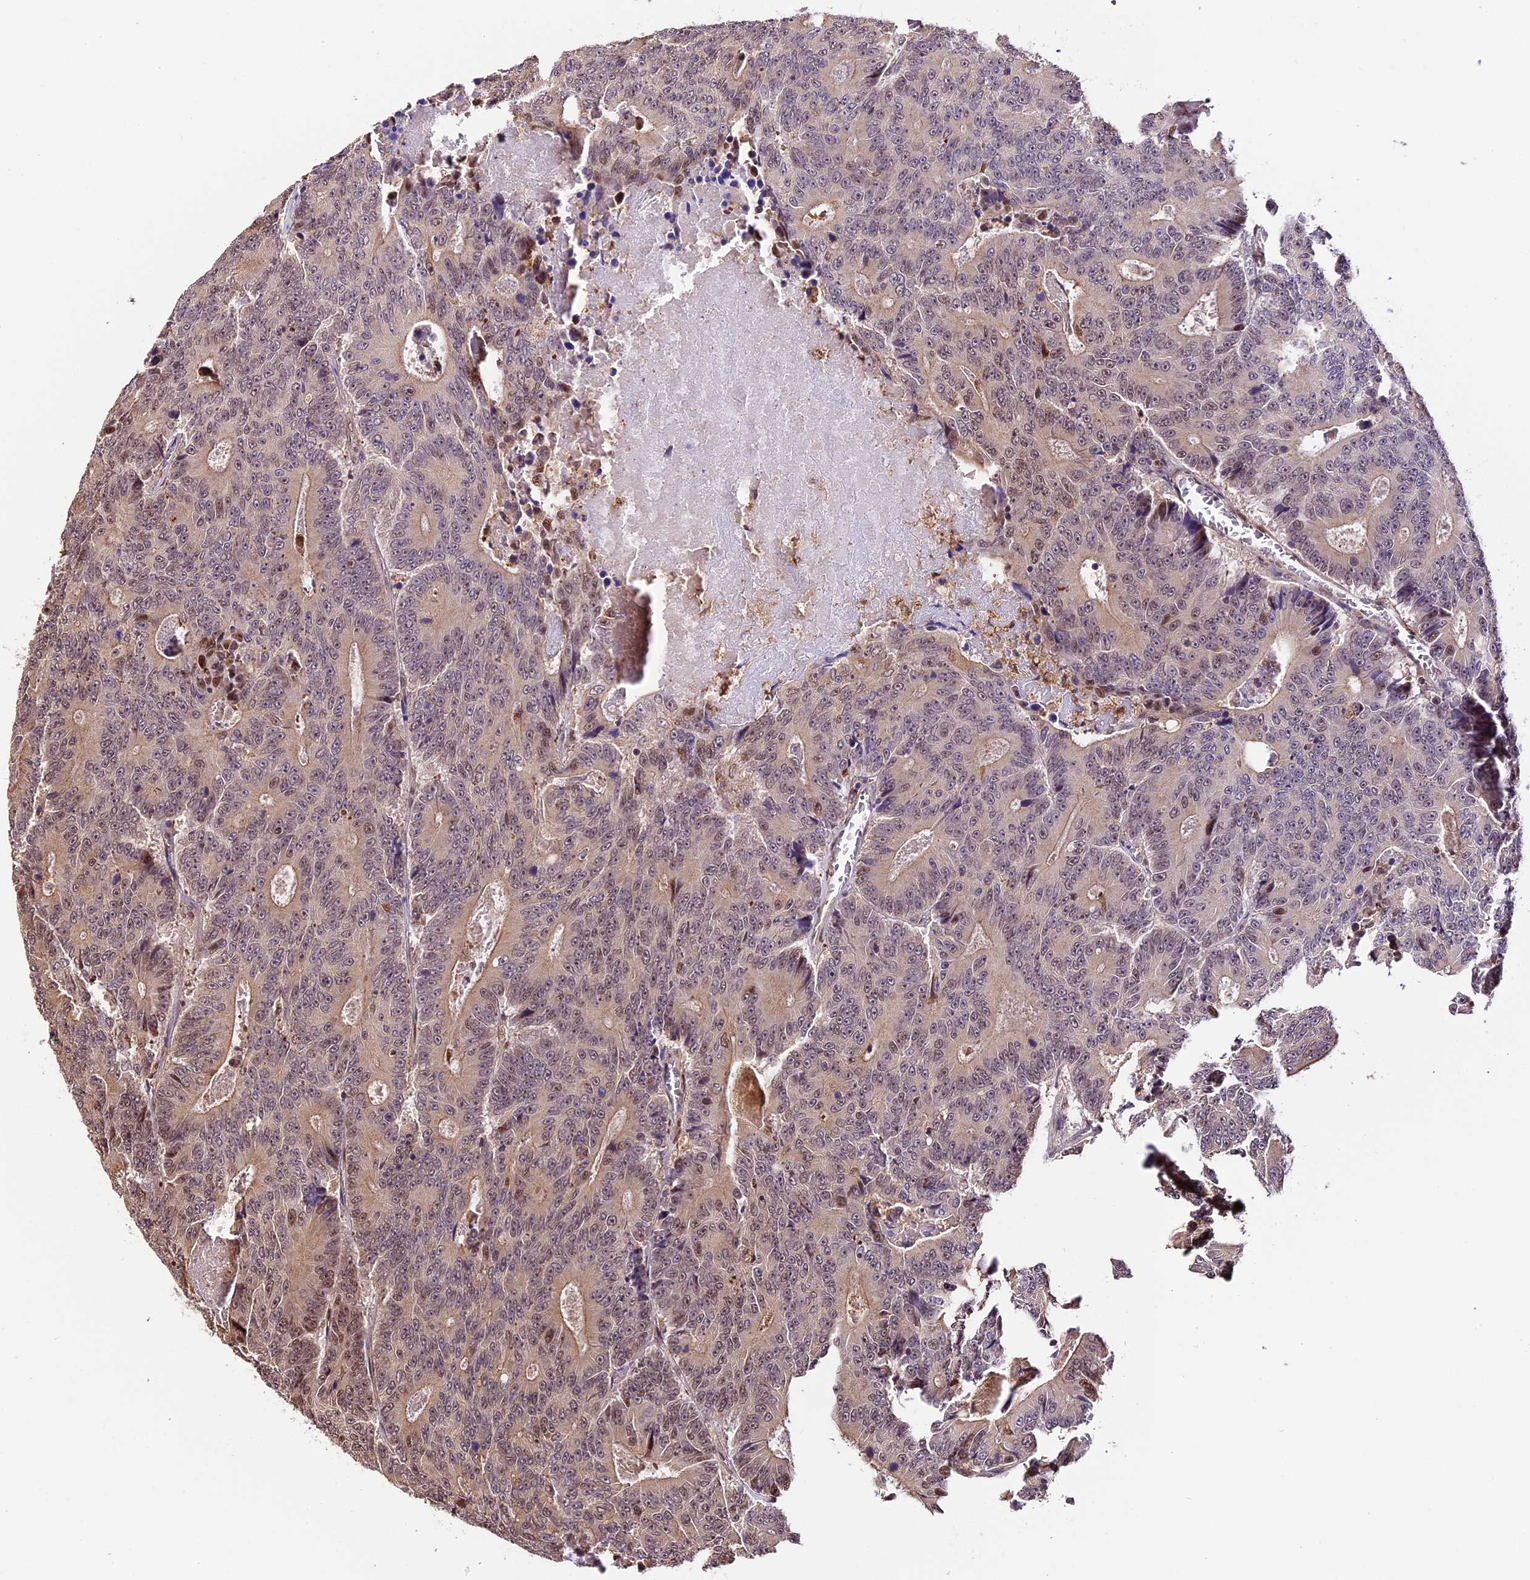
{"staining": {"intensity": "weak", "quantity": "<25%", "location": "nuclear"}, "tissue": "colorectal cancer", "cell_type": "Tumor cells", "image_type": "cancer", "snomed": [{"axis": "morphology", "description": "Adenocarcinoma, NOS"}, {"axis": "topography", "description": "Colon"}], "caption": "Human colorectal cancer stained for a protein using immunohistochemistry reveals no staining in tumor cells.", "gene": "HERPUD1", "patient": {"sex": "male", "age": 83}}